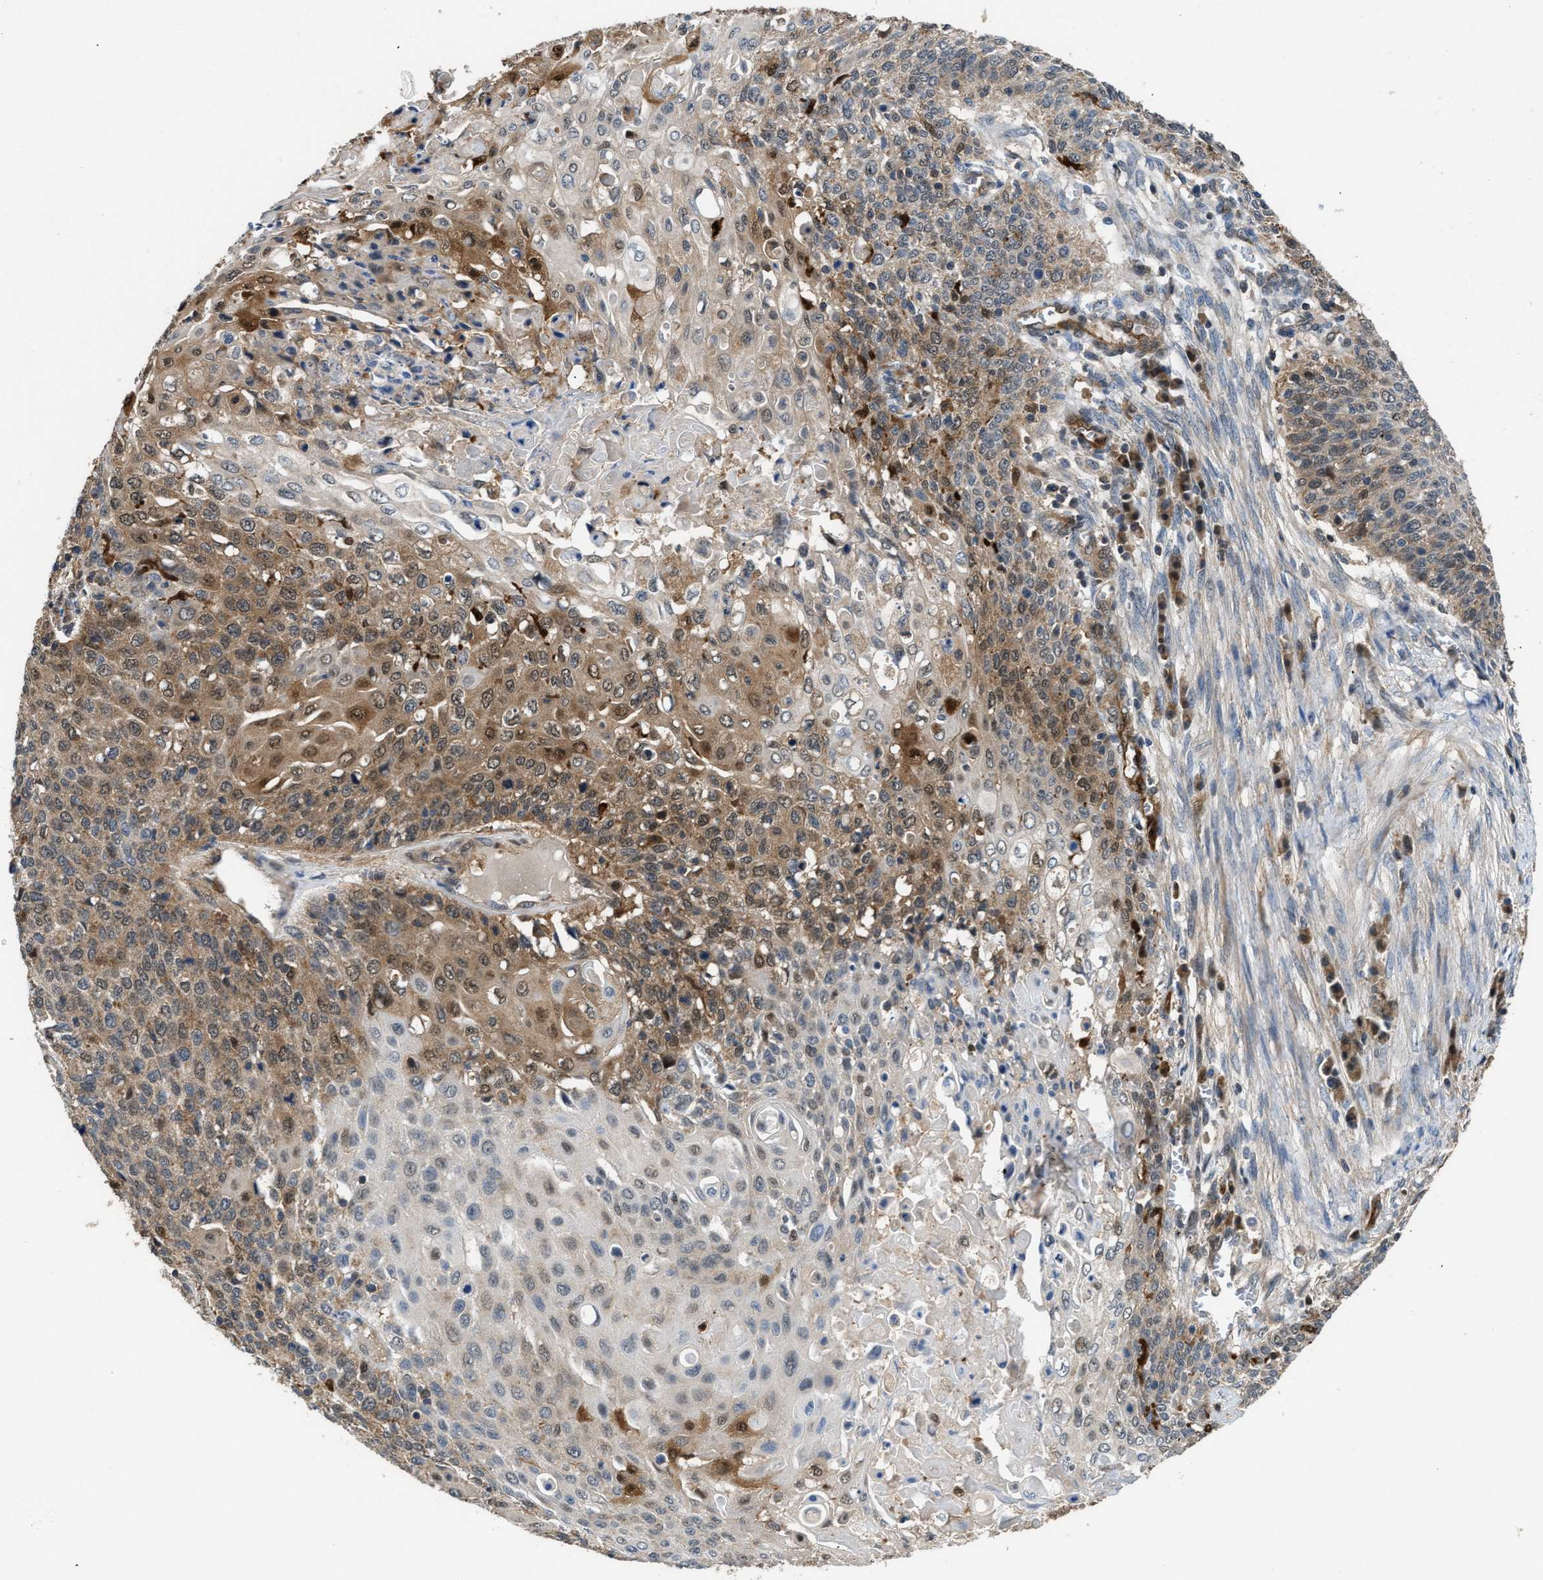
{"staining": {"intensity": "moderate", "quantity": "25%-75%", "location": "cytoplasmic/membranous"}, "tissue": "cervical cancer", "cell_type": "Tumor cells", "image_type": "cancer", "snomed": [{"axis": "morphology", "description": "Squamous cell carcinoma, NOS"}, {"axis": "topography", "description": "Cervix"}], "caption": "Human squamous cell carcinoma (cervical) stained for a protein (brown) demonstrates moderate cytoplasmic/membranous positive expression in about 25%-75% of tumor cells.", "gene": "PPA1", "patient": {"sex": "female", "age": 39}}